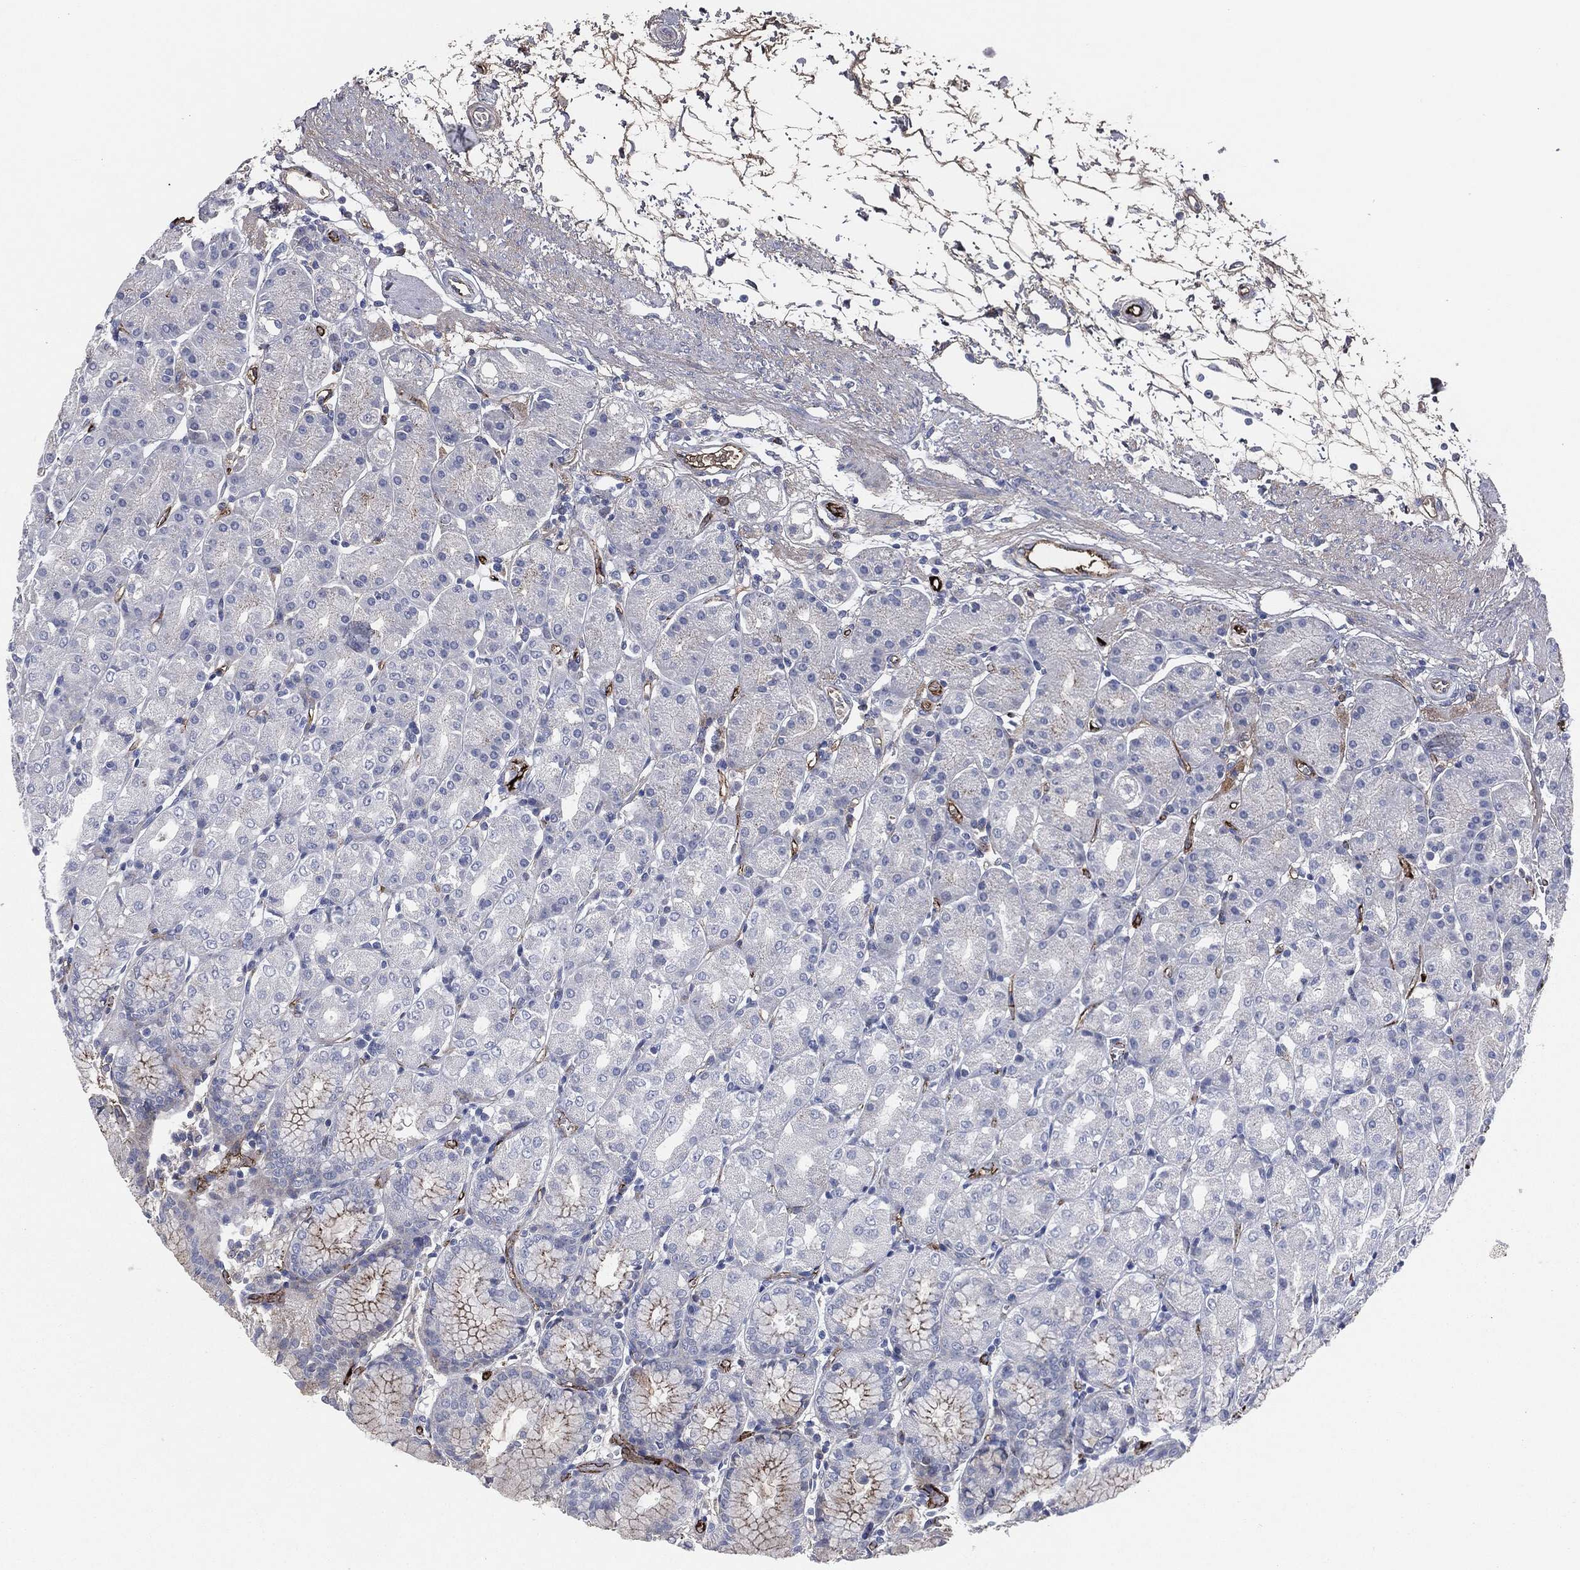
{"staining": {"intensity": "moderate", "quantity": "<25%", "location": "cytoplasmic/membranous"}, "tissue": "stomach", "cell_type": "Glandular cells", "image_type": "normal", "snomed": [{"axis": "morphology", "description": "Normal tissue, NOS"}, {"axis": "morphology", "description": "Adenocarcinoma, NOS"}, {"axis": "topography", "description": "Stomach"}], "caption": "Brown immunohistochemical staining in normal stomach exhibits moderate cytoplasmic/membranous expression in approximately <25% of glandular cells.", "gene": "APOB", "patient": {"sex": "female", "age": 81}}